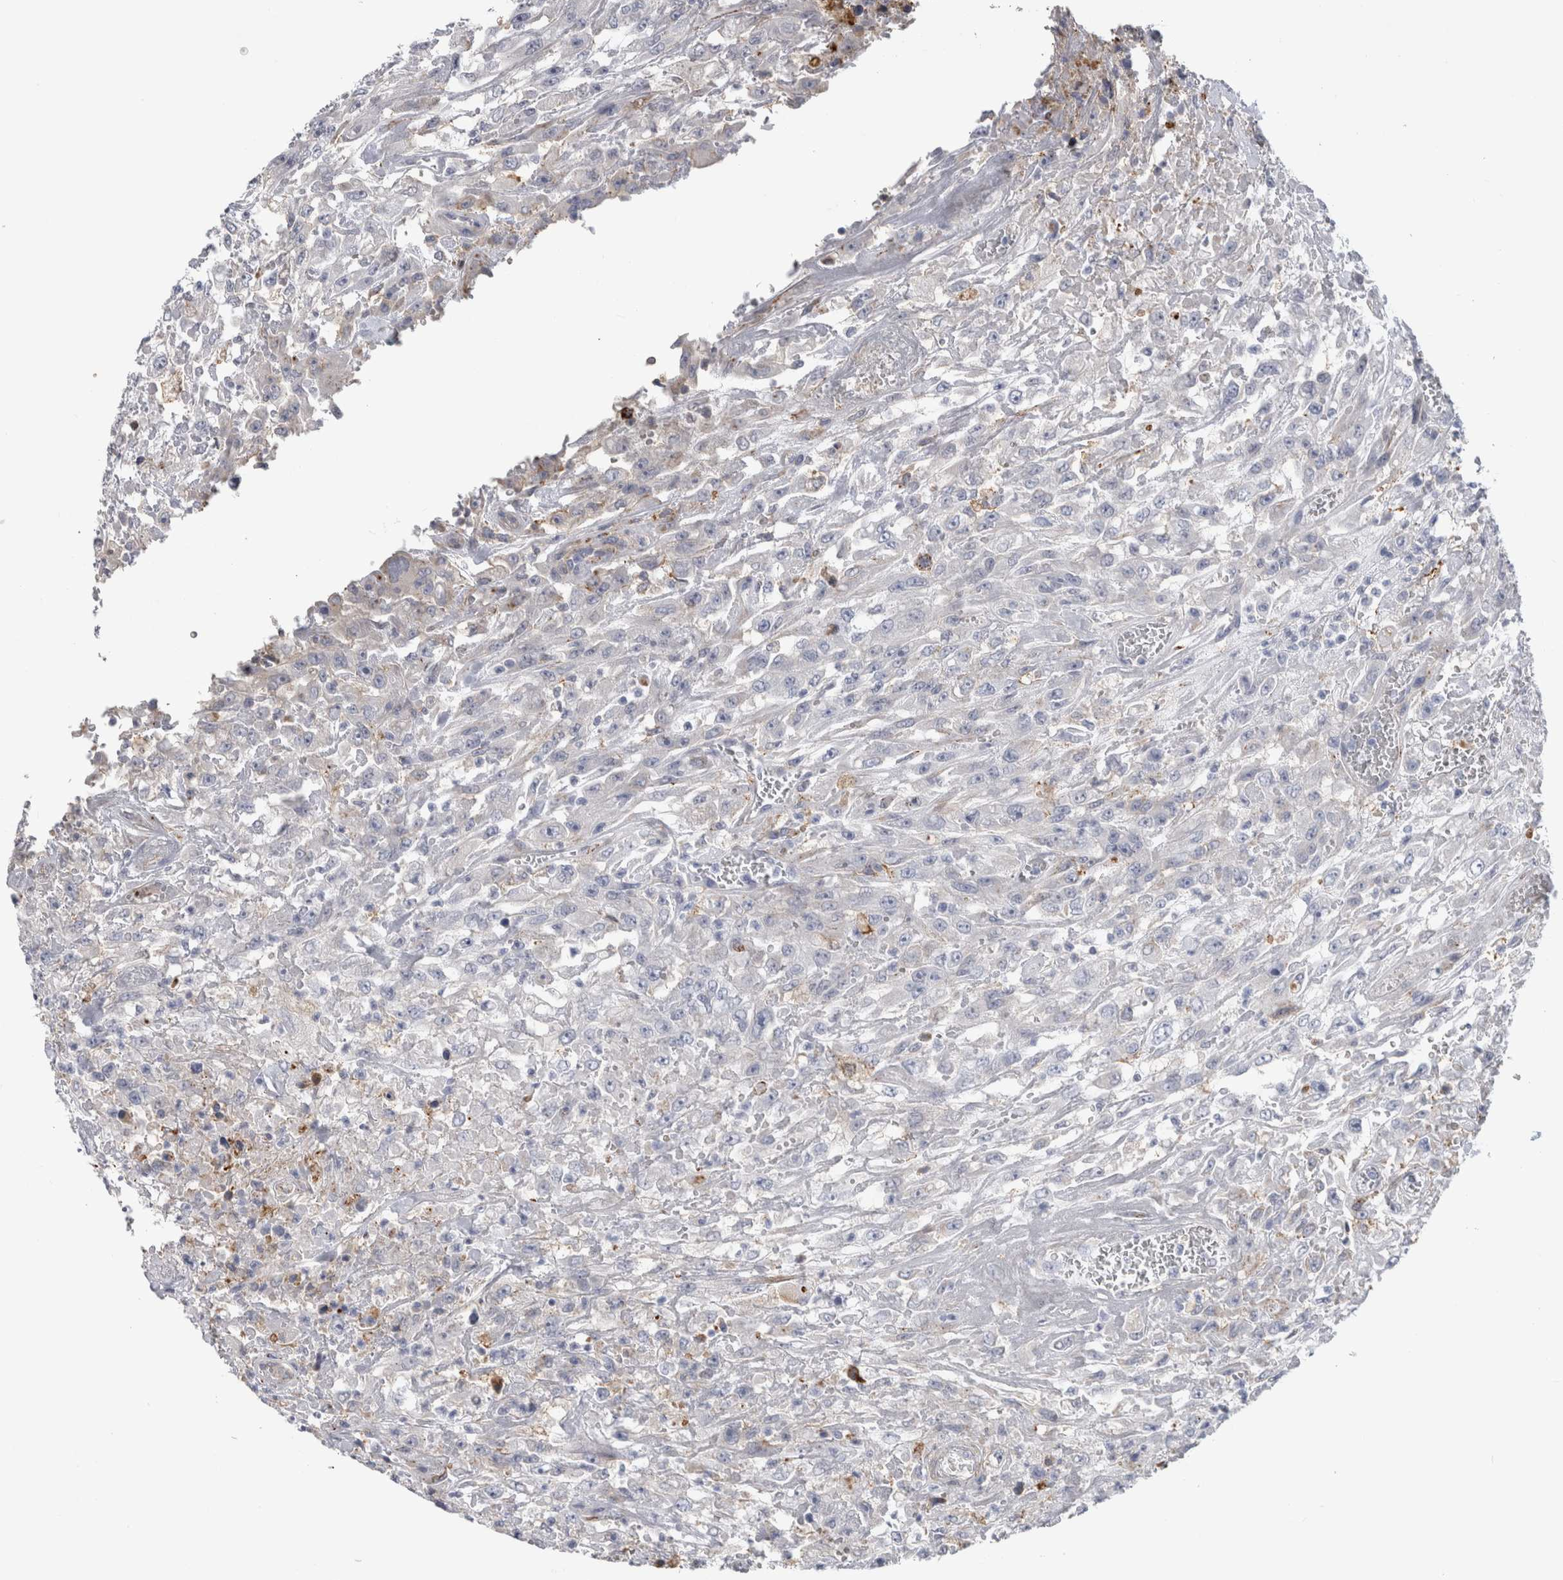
{"staining": {"intensity": "negative", "quantity": "none", "location": "none"}, "tissue": "urothelial cancer", "cell_type": "Tumor cells", "image_type": "cancer", "snomed": [{"axis": "morphology", "description": "Urothelial carcinoma, High grade"}, {"axis": "topography", "description": "Urinary bladder"}], "caption": "This is a image of IHC staining of high-grade urothelial carcinoma, which shows no expression in tumor cells. The staining was performed using DAB (3,3'-diaminobenzidine) to visualize the protein expression in brown, while the nuclei were stained in blue with hematoxylin (Magnification: 20x).", "gene": "DNAJC24", "patient": {"sex": "male", "age": 46}}